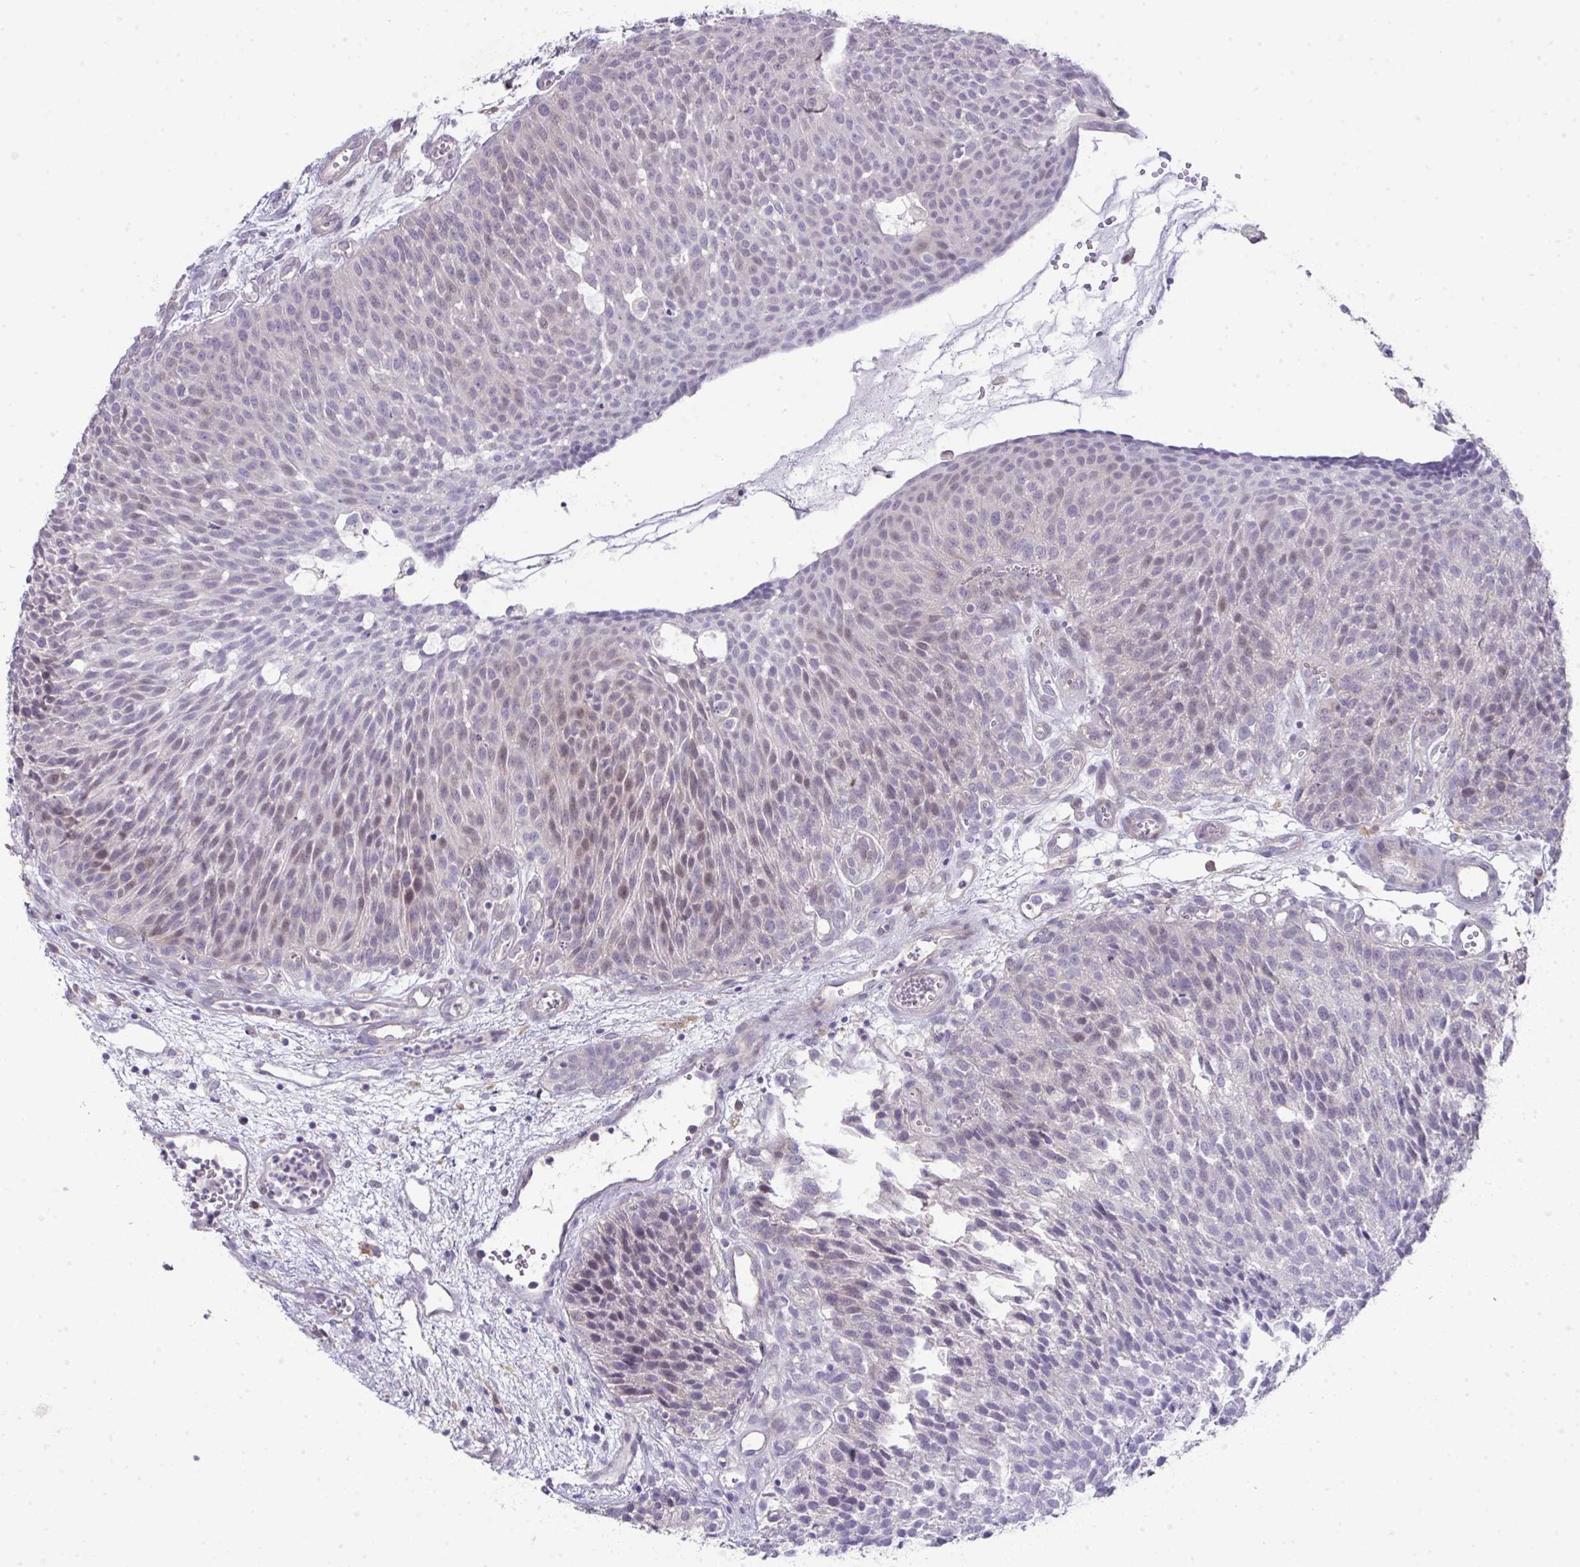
{"staining": {"intensity": "moderate", "quantity": "<25%", "location": "nuclear"}, "tissue": "urothelial cancer", "cell_type": "Tumor cells", "image_type": "cancer", "snomed": [{"axis": "morphology", "description": "Urothelial carcinoma, NOS"}, {"axis": "topography", "description": "Urinary bladder"}], "caption": "An IHC image of tumor tissue is shown. Protein staining in brown highlights moderate nuclear positivity in transitional cell carcinoma within tumor cells. Immunohistochemistry (ihc) stains the protein of interest in brown and the nuclei are stained blue.", "gene": "GALNT16", "patient": {"sex": "male", "age": 84}}